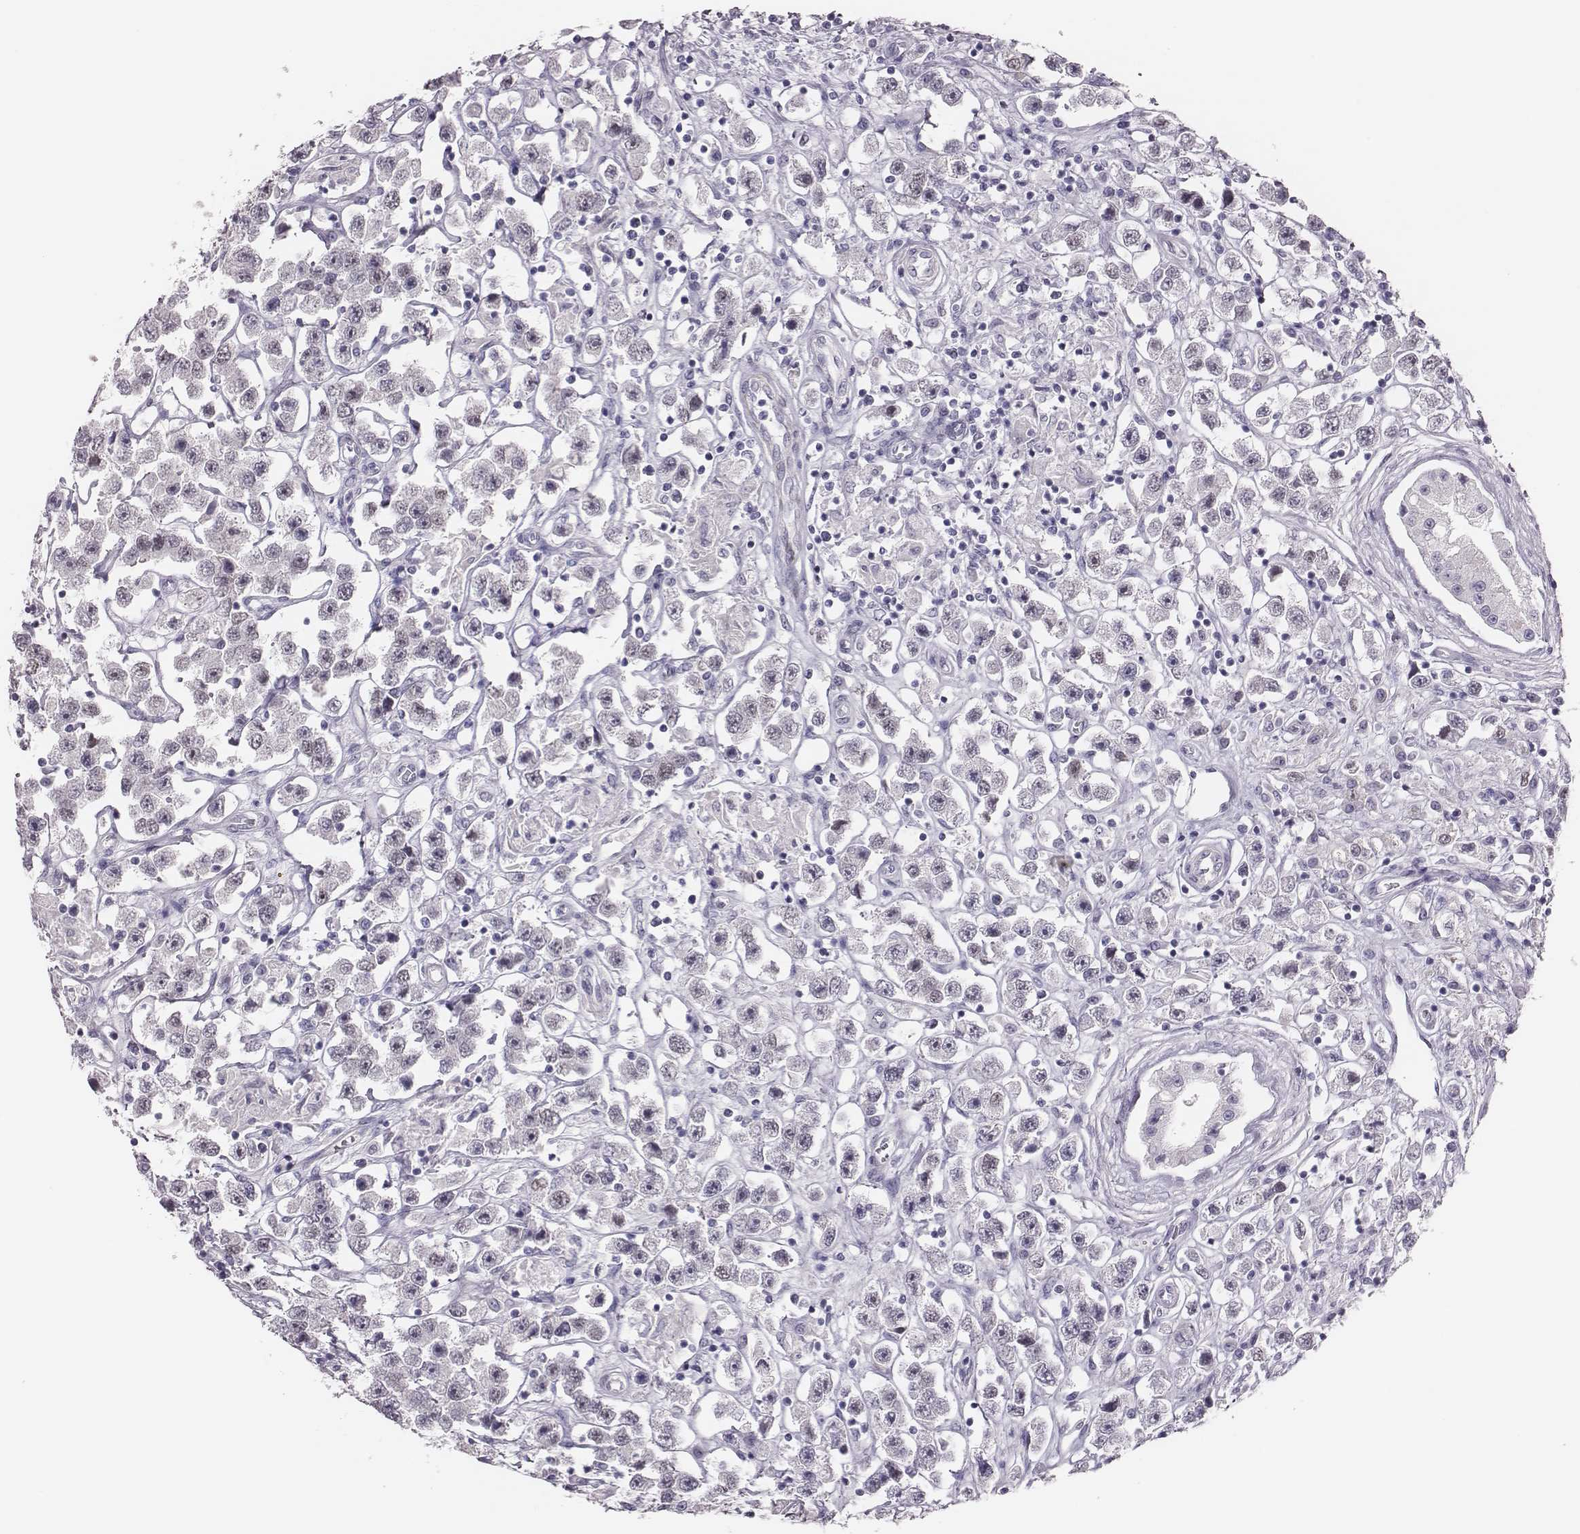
{"staining": {"intensity": "negative", "quantity": "none", "location": "none"}, "tissue": "testis cancer", "cell_type": "Tumor cells", "image_type": "cancer", "snomed": [{"axis": "morphology", "description": "Seminoma, NOS"}, {"axis": "topography", "description": "Testis"}], "caption": "Immunohistochemistry of human testis cancer (seminoma) reveals no staining in tumor cells.", "gene": "SCML2", "patient": {"sex": "male", "age": 45}}